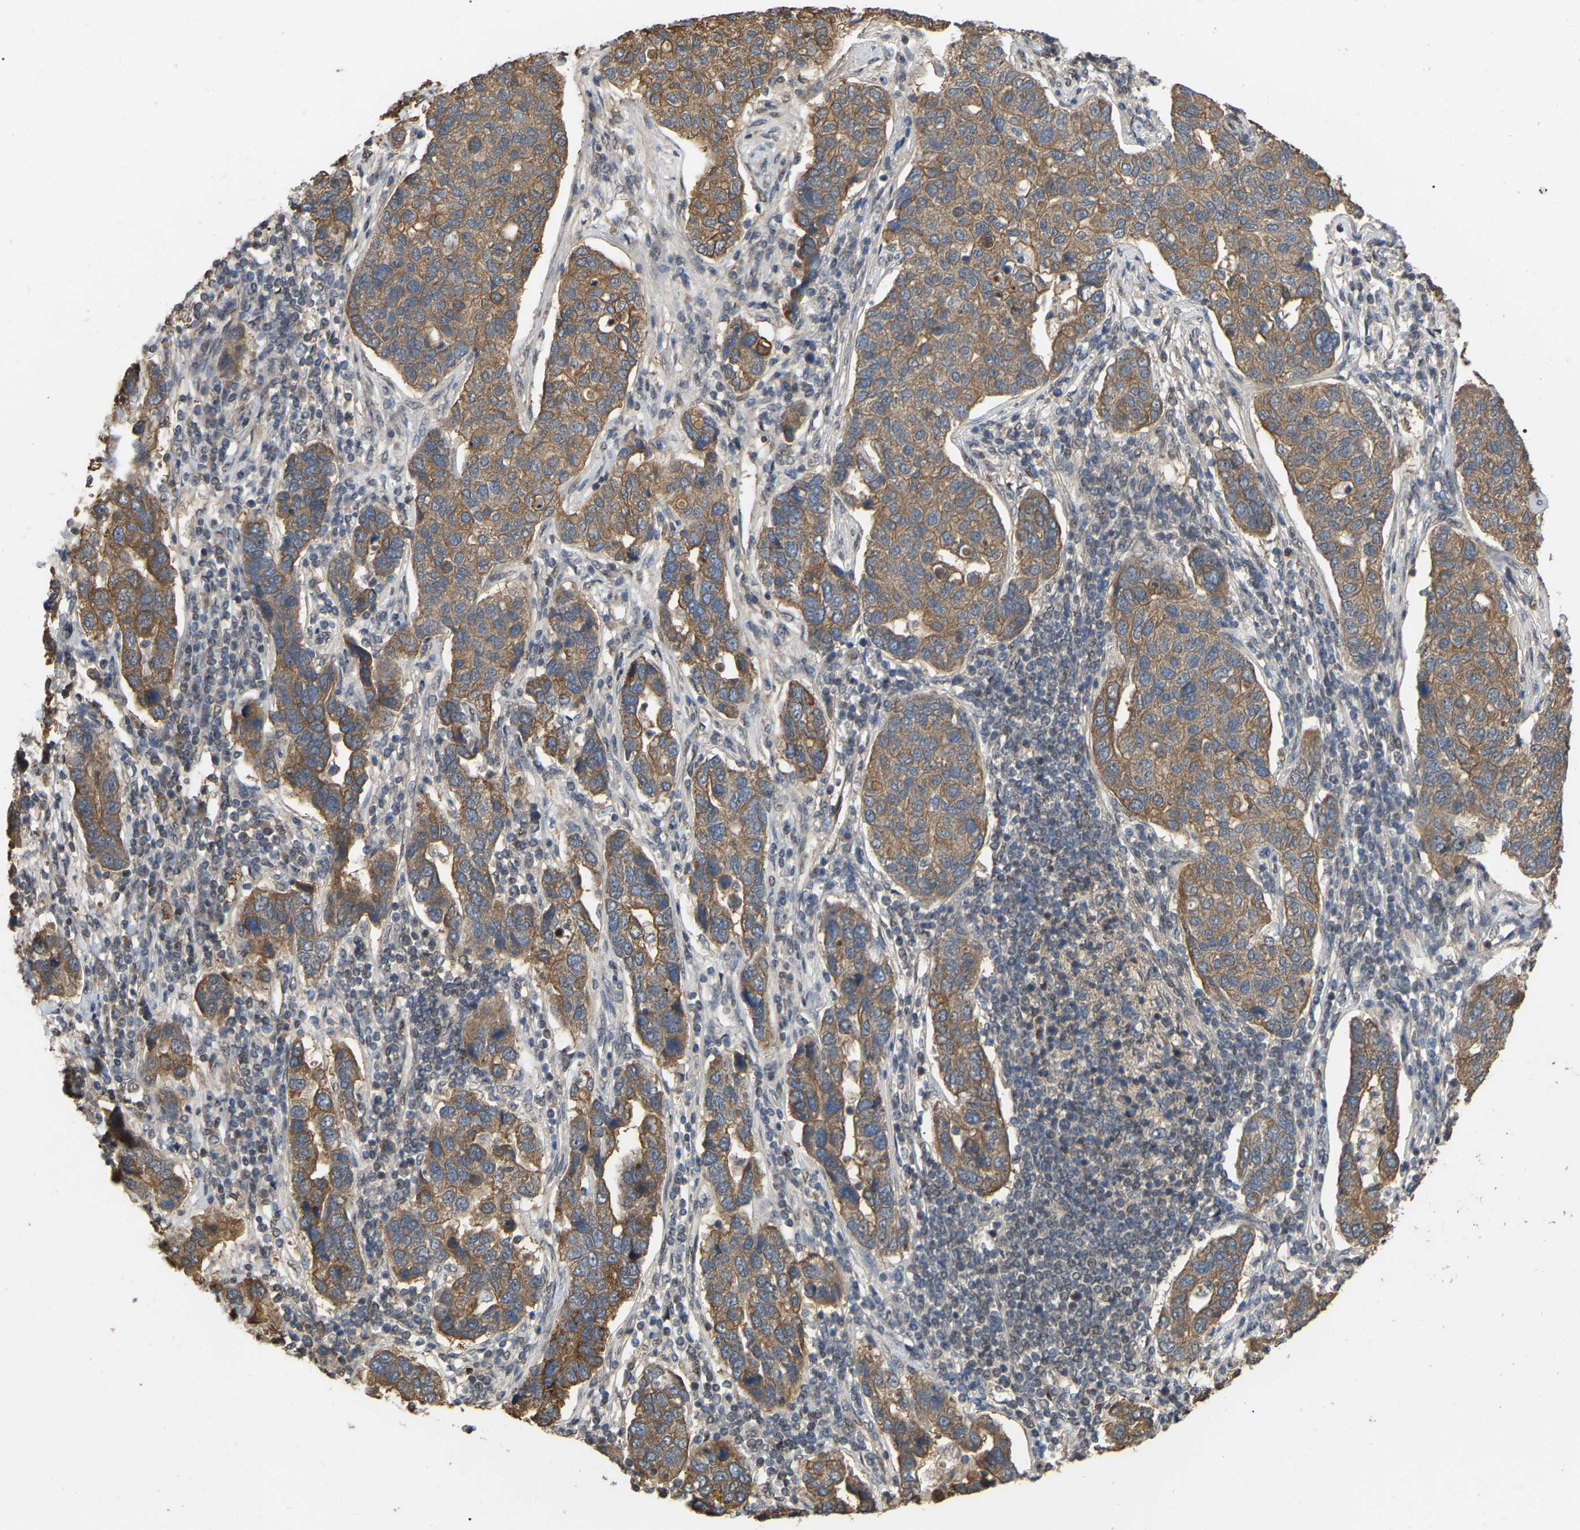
{"staining": {"intensity": "moderate", "quantity": ">75%", "location": "cytoplasmic/membranous"}, "tissue": "pancreatic cancer", "cell_type": "Tumor cells", "image_type": "cancer", "snomed": [{"axis": "morphology", "description": "Adenocarcinoma, NOS"}, {"axis": "topography", "description": "Pancreas"}], "caption": "Moderate cytoplasmic/membranous protein positivity is present in about >75% of tumor cells in adenocarcinoma (pancreatic).", "gene": "FAM219A", "patient": {"sex": "female", "age": 61}}